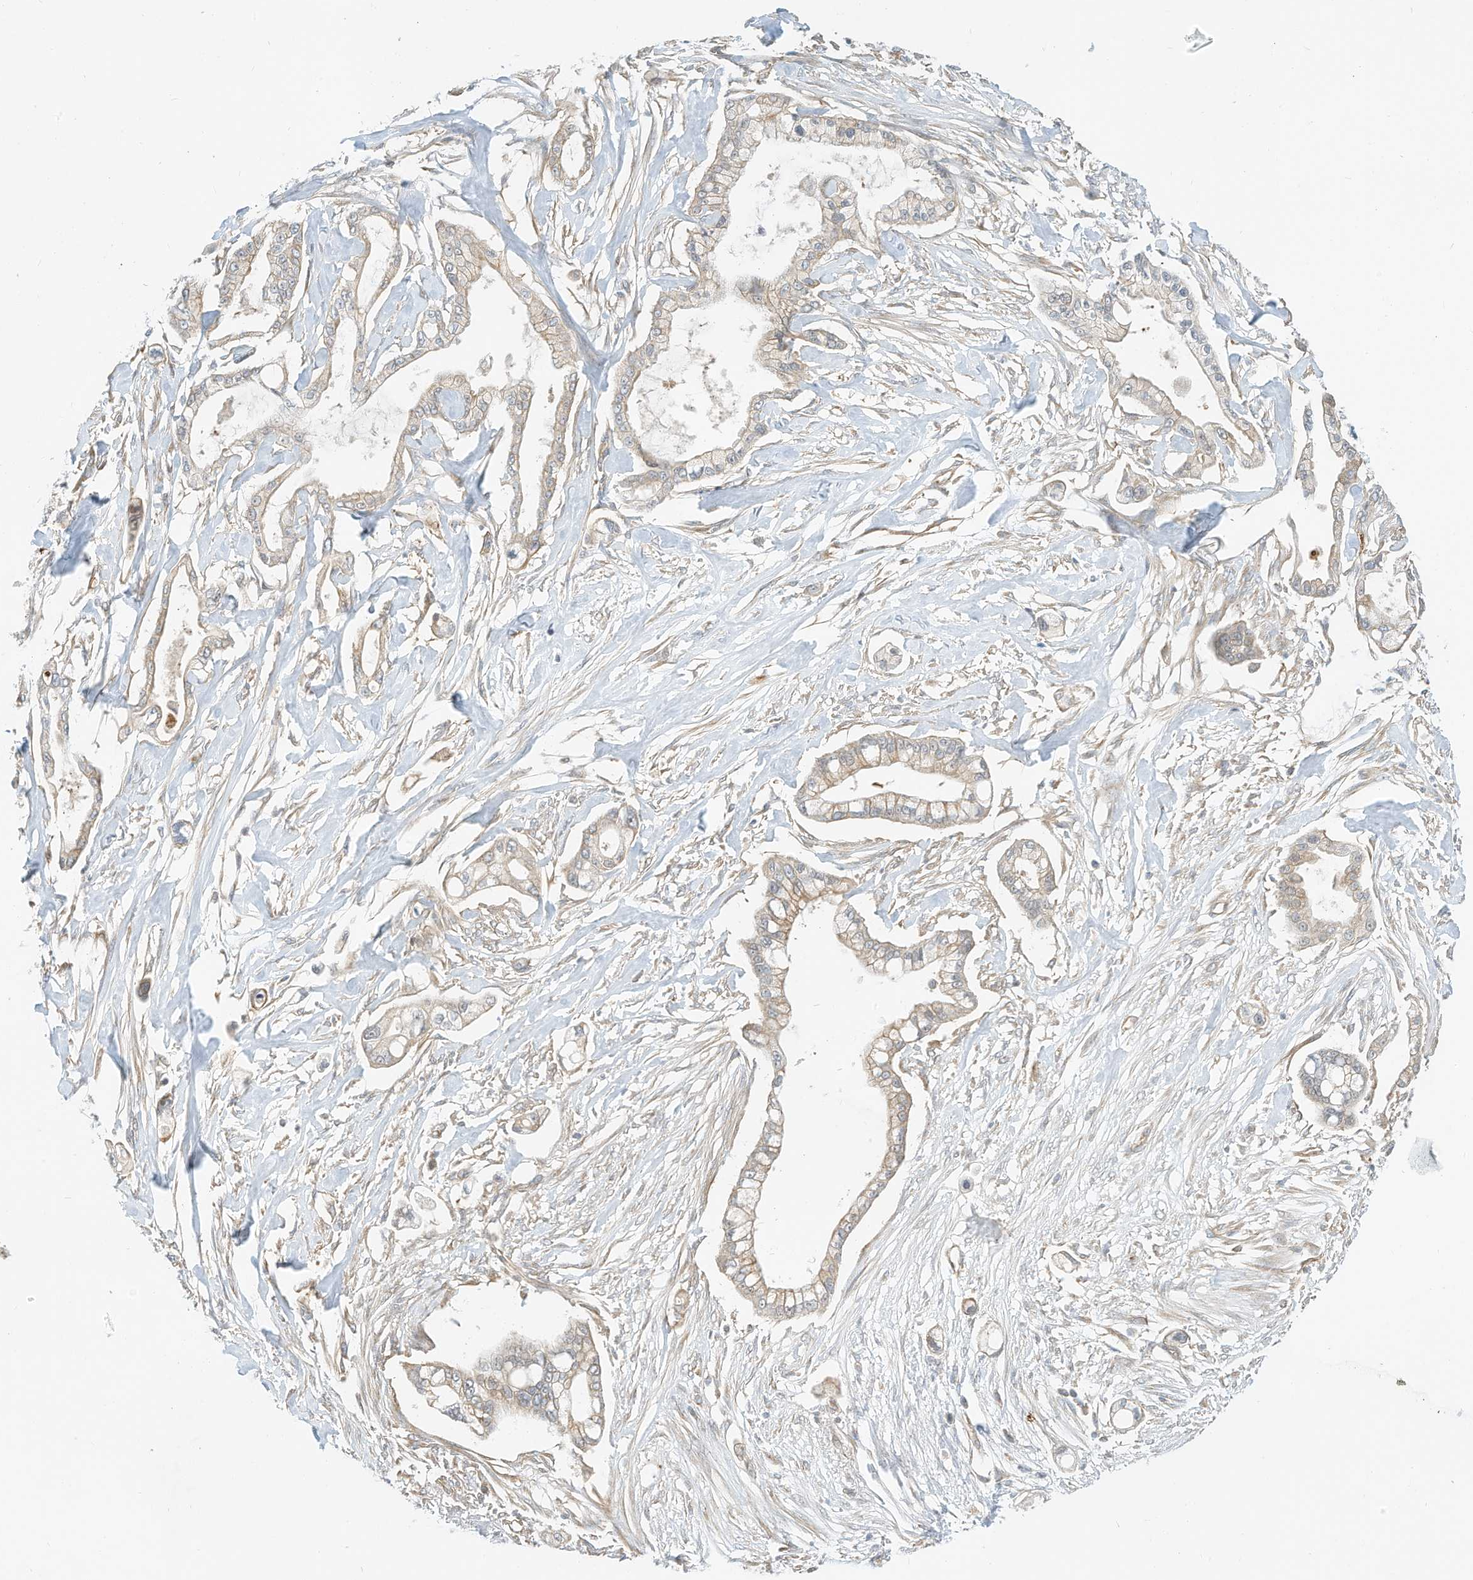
{"staining": {"intensity": "weak", "quantity": "<25%", "location": "cytoplasmic/membranous"}, "tissue": "pancreatic cancer", "cell_type": "Tumor cells", "image_type": "cancer", "snomed": [{"axis": "morphology", "description": "Adenocarcinoma, NOS"}, {"axis": "topography", "description": "Pancreas"}], "caption": "IHC photomicrograph of neoplastic tissue: pancreatic cancer stained with DAB (3,3'-diaminobenzidine) displays no significant protein staining in tumor cells. (DAB (3,3'-diaminobenzidine) IHC visualized using brightfield microscopy, high magnification).", "gene": "OFD1", "patient": {"sex": "male", "age": 68}}